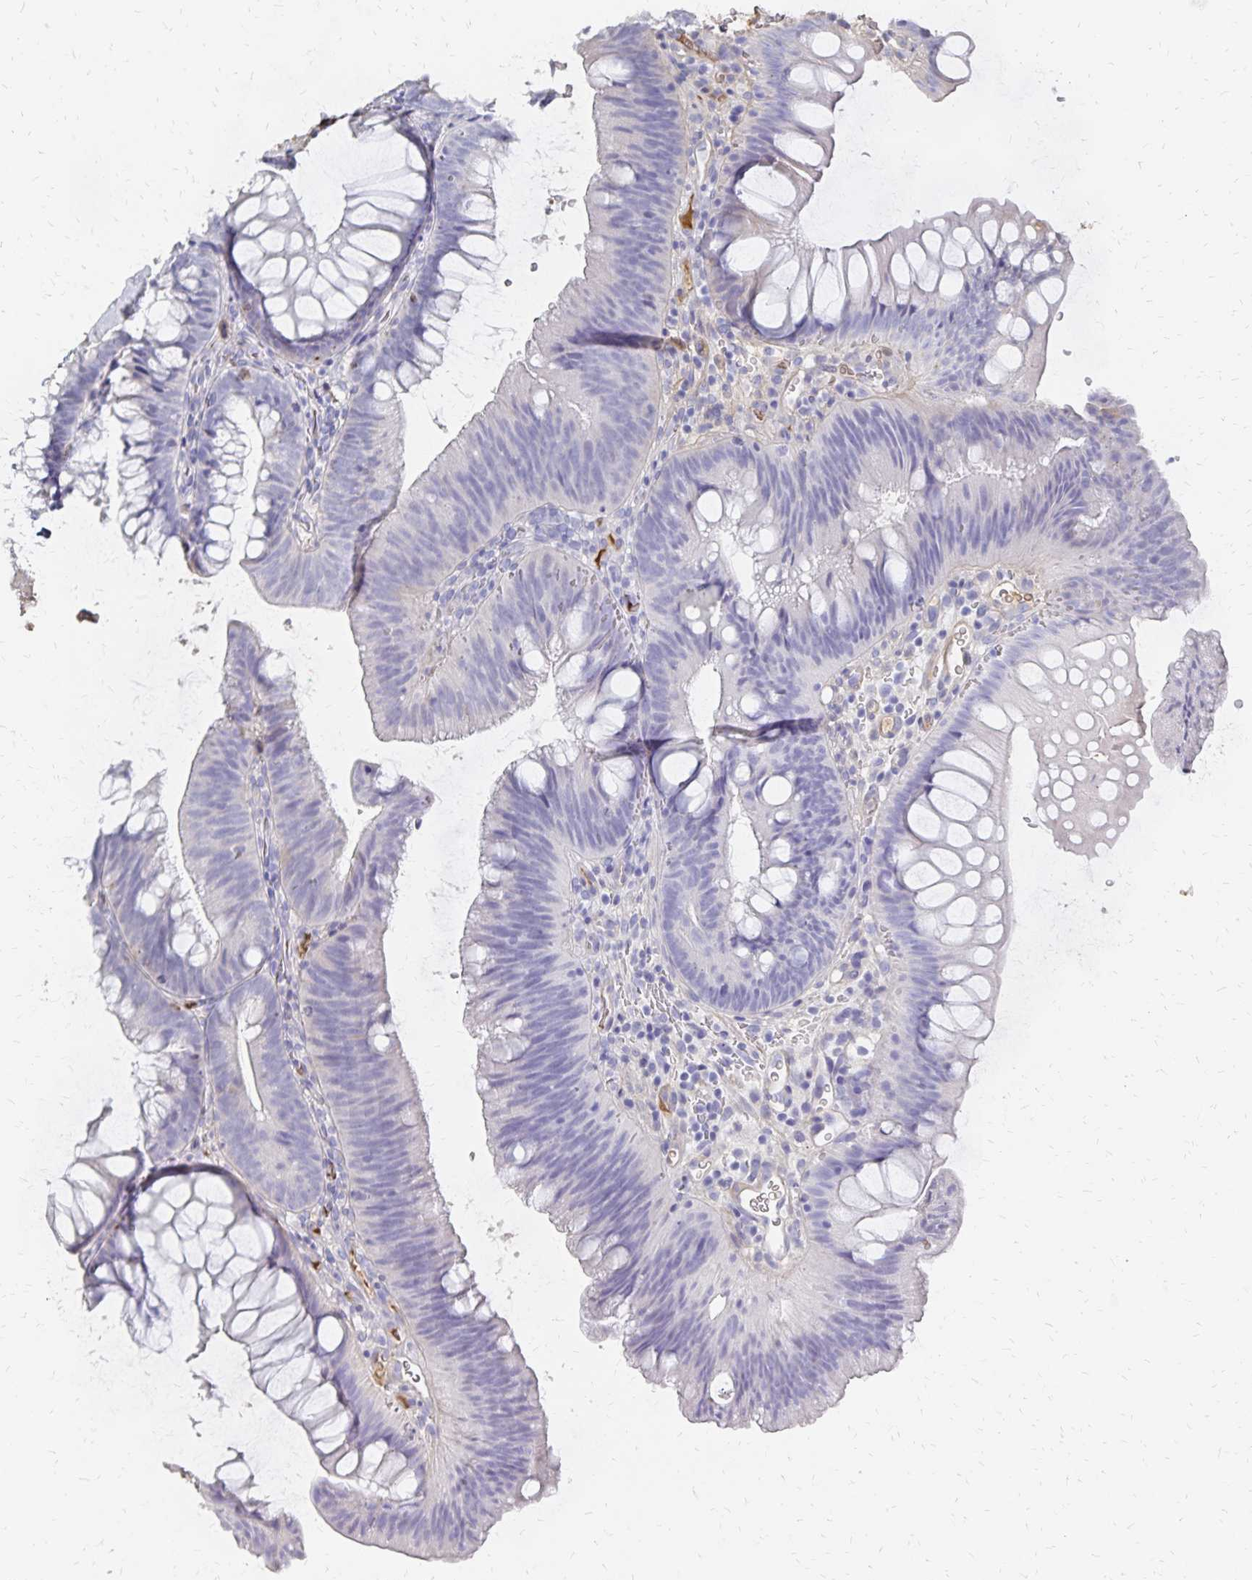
{"staining": {"intensity": "weak", "quantity": "25%-75%", "location": "cytoplasmic/membranous"}, "tissue": "colon", "cell_type": "Endothelial cells", "image_type": "normal", "snomed": [{"axis": "morphology", "description": "Normal tissue, NOS"}, {"axis": "morphology", "description": "Adenoma, NOS"}, {"axis": "topography", "description": "Soft tissue"}, {"axis": "topography", "description": "Colon"}], "caption": "A low amount of weak cytoplasmic/membranous expression is identified in about 25%-75% of endothelial cells in benign colon.", "gene": "KISS1", "patient": {"sex": "male", "age": 47}}